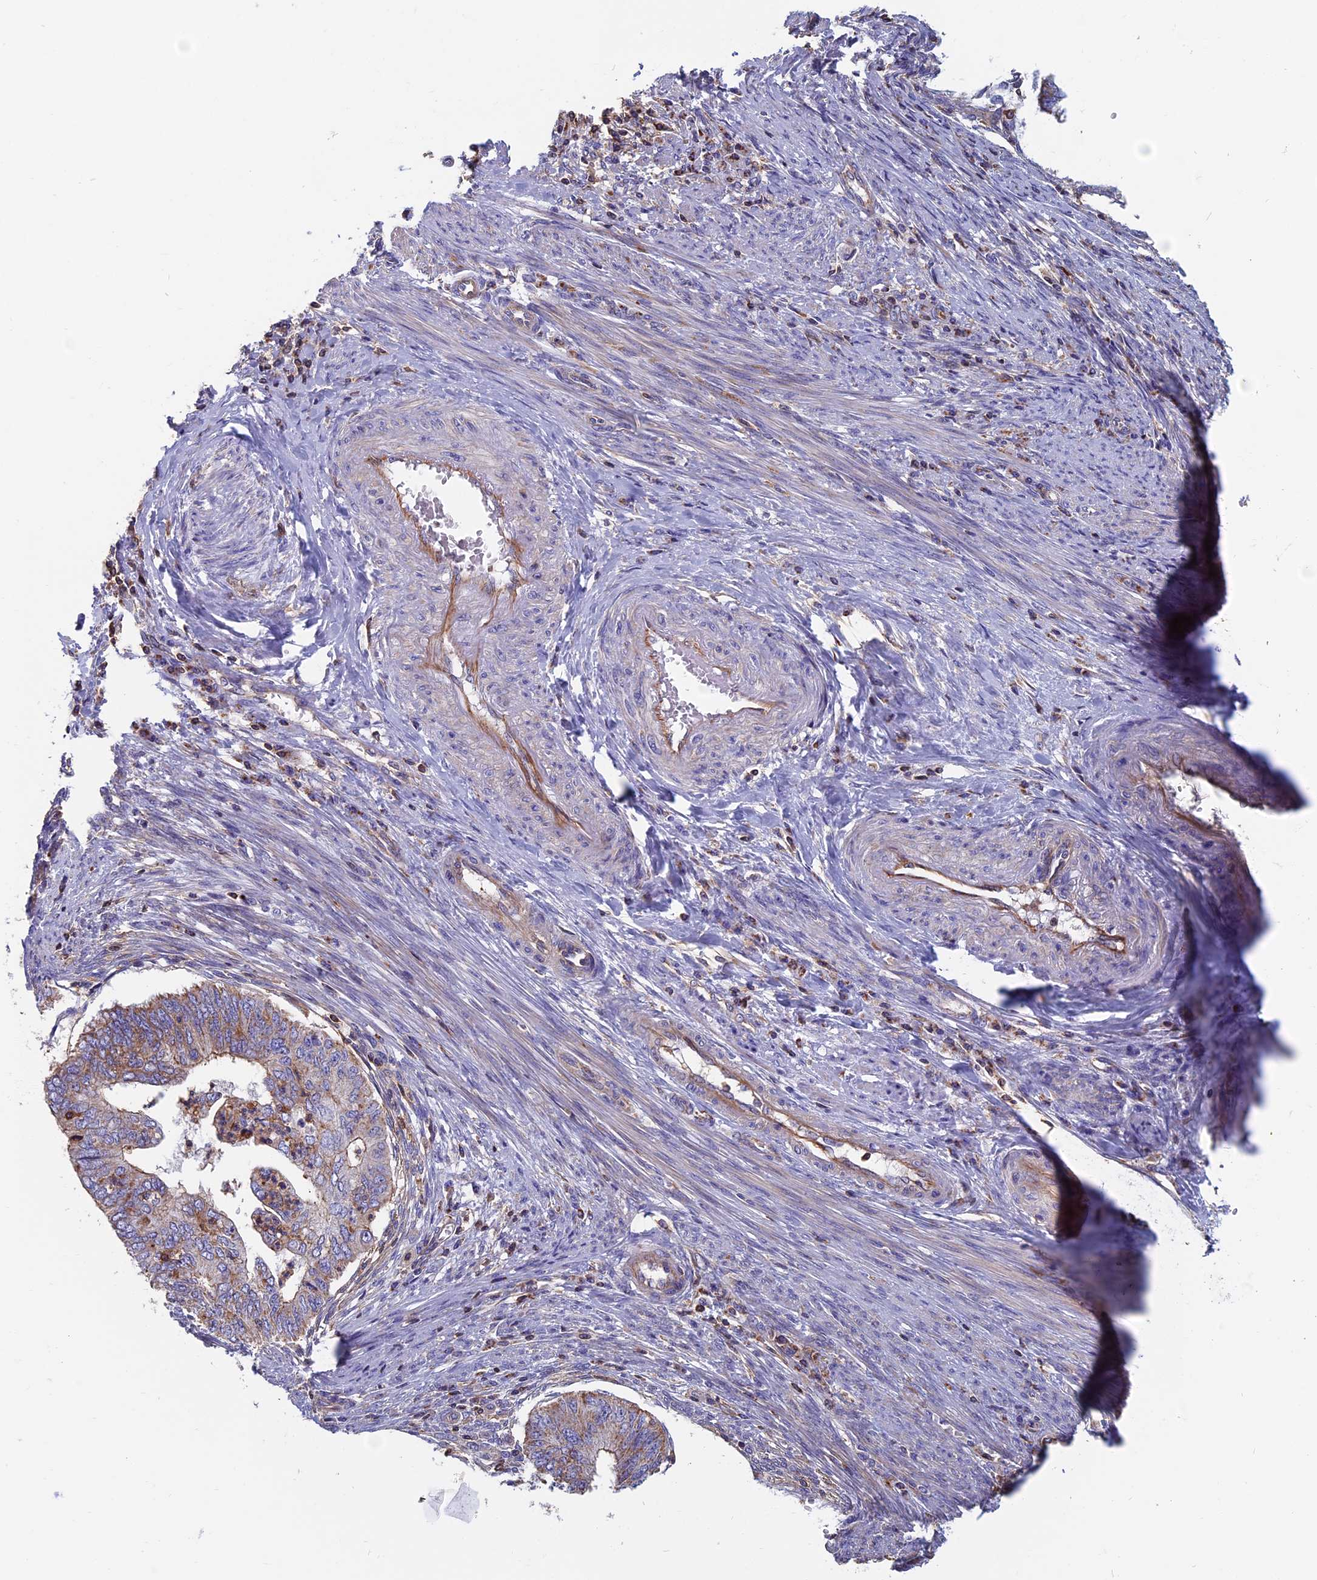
{"staining": {"intensity": "moderate", "quantity": "25%-75%", "location": "cytoplasmic/membranous"}, "tissue": "endometrial cancer", "cell_type": "Tumor cells", "image_type": "cancer", "snomed": [{"axis": "morphology", "description": "Adenocarcinoma, NOS"}, {"axis": "topography", "description": "Endometrium"}], "caption": "Moderate cytoplasmic/membranous staining is identified in about 25%-75% of tumor cells in adenocarcinoma (endometrial). Nuclei are stained in blue.", "gene": "HSD17B8", "patient": {"sex": "female", "age": 68}}